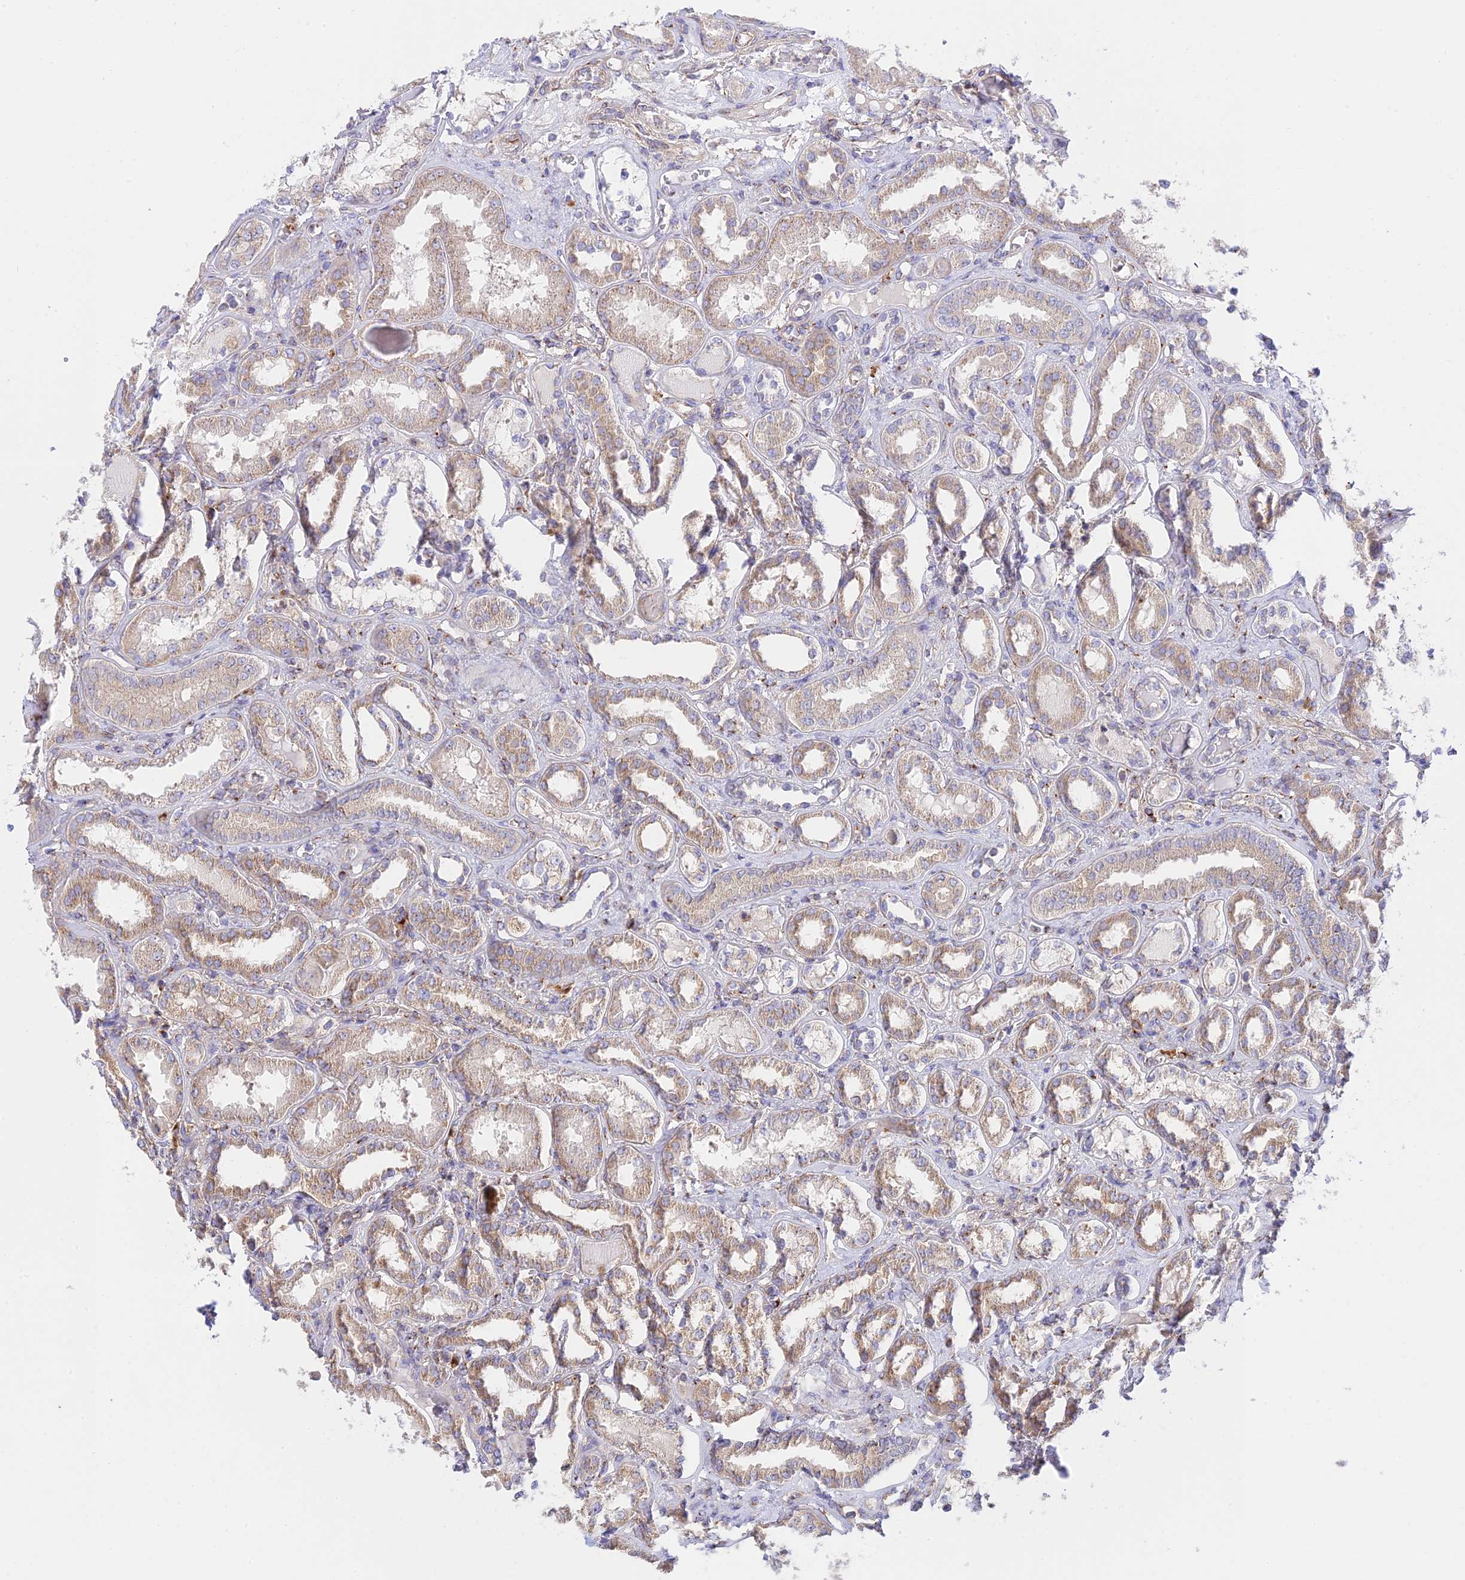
{"staining": {"intensity": "moderate", "quantity": ">75%", "location": "cytoplasmic/membranous"}, "tissue": "kidney", "cell_type": "Cells in glomeruli", "image_type": "normal", "snomed": [{"axis": "morphology", "description": "Normal tissue, NOS"}, {"axis": "topography", "description": "Kidney"}], "caption": "The immunohistochemical stain highlights moderate cytoplasmic/membranous staining in cells in glomeruli of unremarkable kidney. (brown staining indicates protein expression, while blue staining denotes nuclei).", "gene": "GOLGA3", "patient": {"sex": "female", "age": 56}}